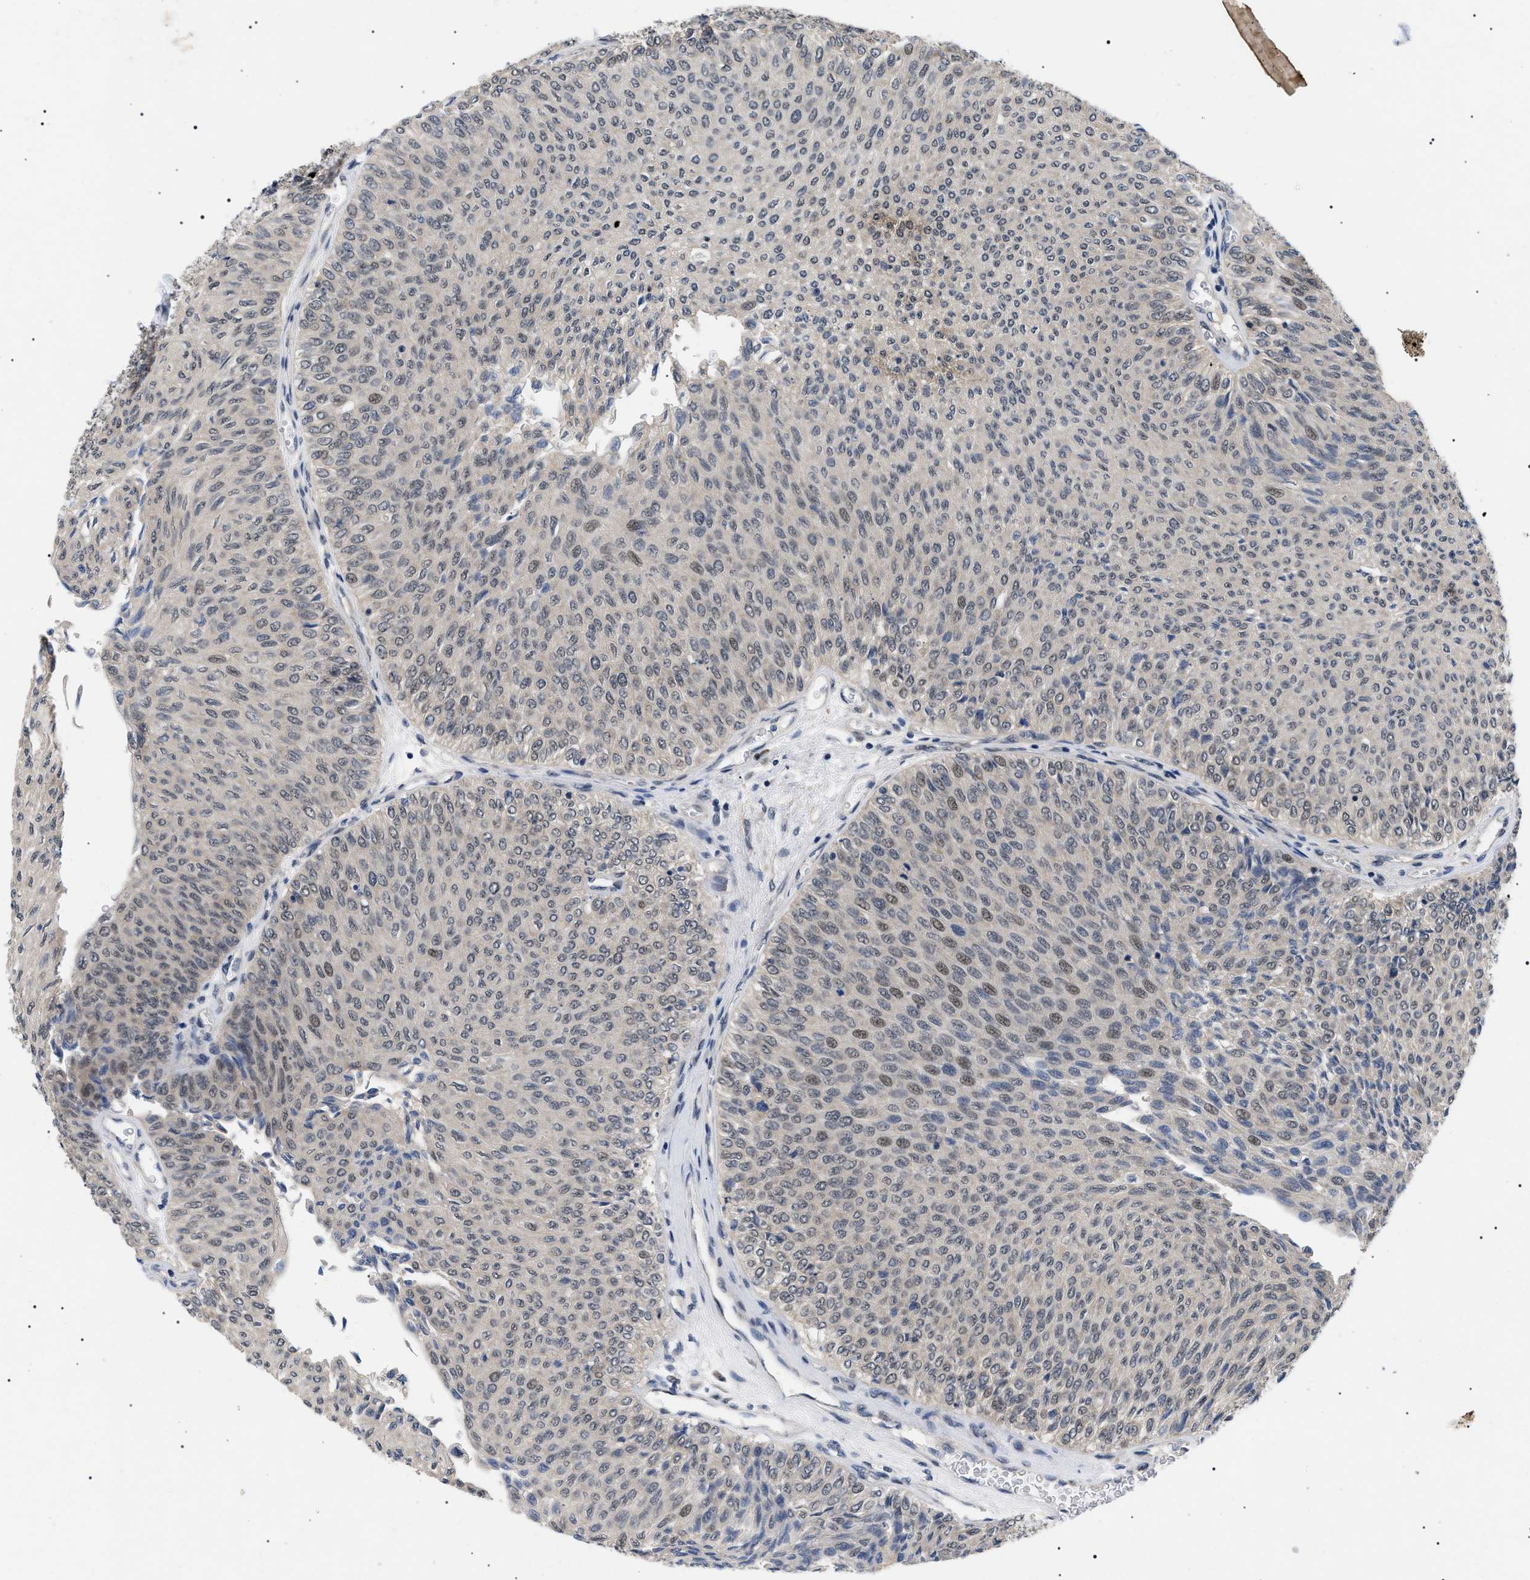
{"staining": {"intensity": "weak", "quantity": ">75%", "location": "cytoplasmic/membranous,nuclear"}, "tissue": "urothelial cancer", "cell_type": "Tumor cells", "image_type": "cancer", "snomed": [{"axis": "morphology", "description": "Urothelial carcinoma, Low grade"}, {"axis": "topography", "description": "Urinary bladder"}], "caption": "Urothelial cancer stained for a protein (brown) demonstrates weak cytoplasmic/membranous and nuclear positive staining in approximately >75% of tumor cells.", "gene": "GARRE1", "patient": {"sex": "male", "age": 78}}